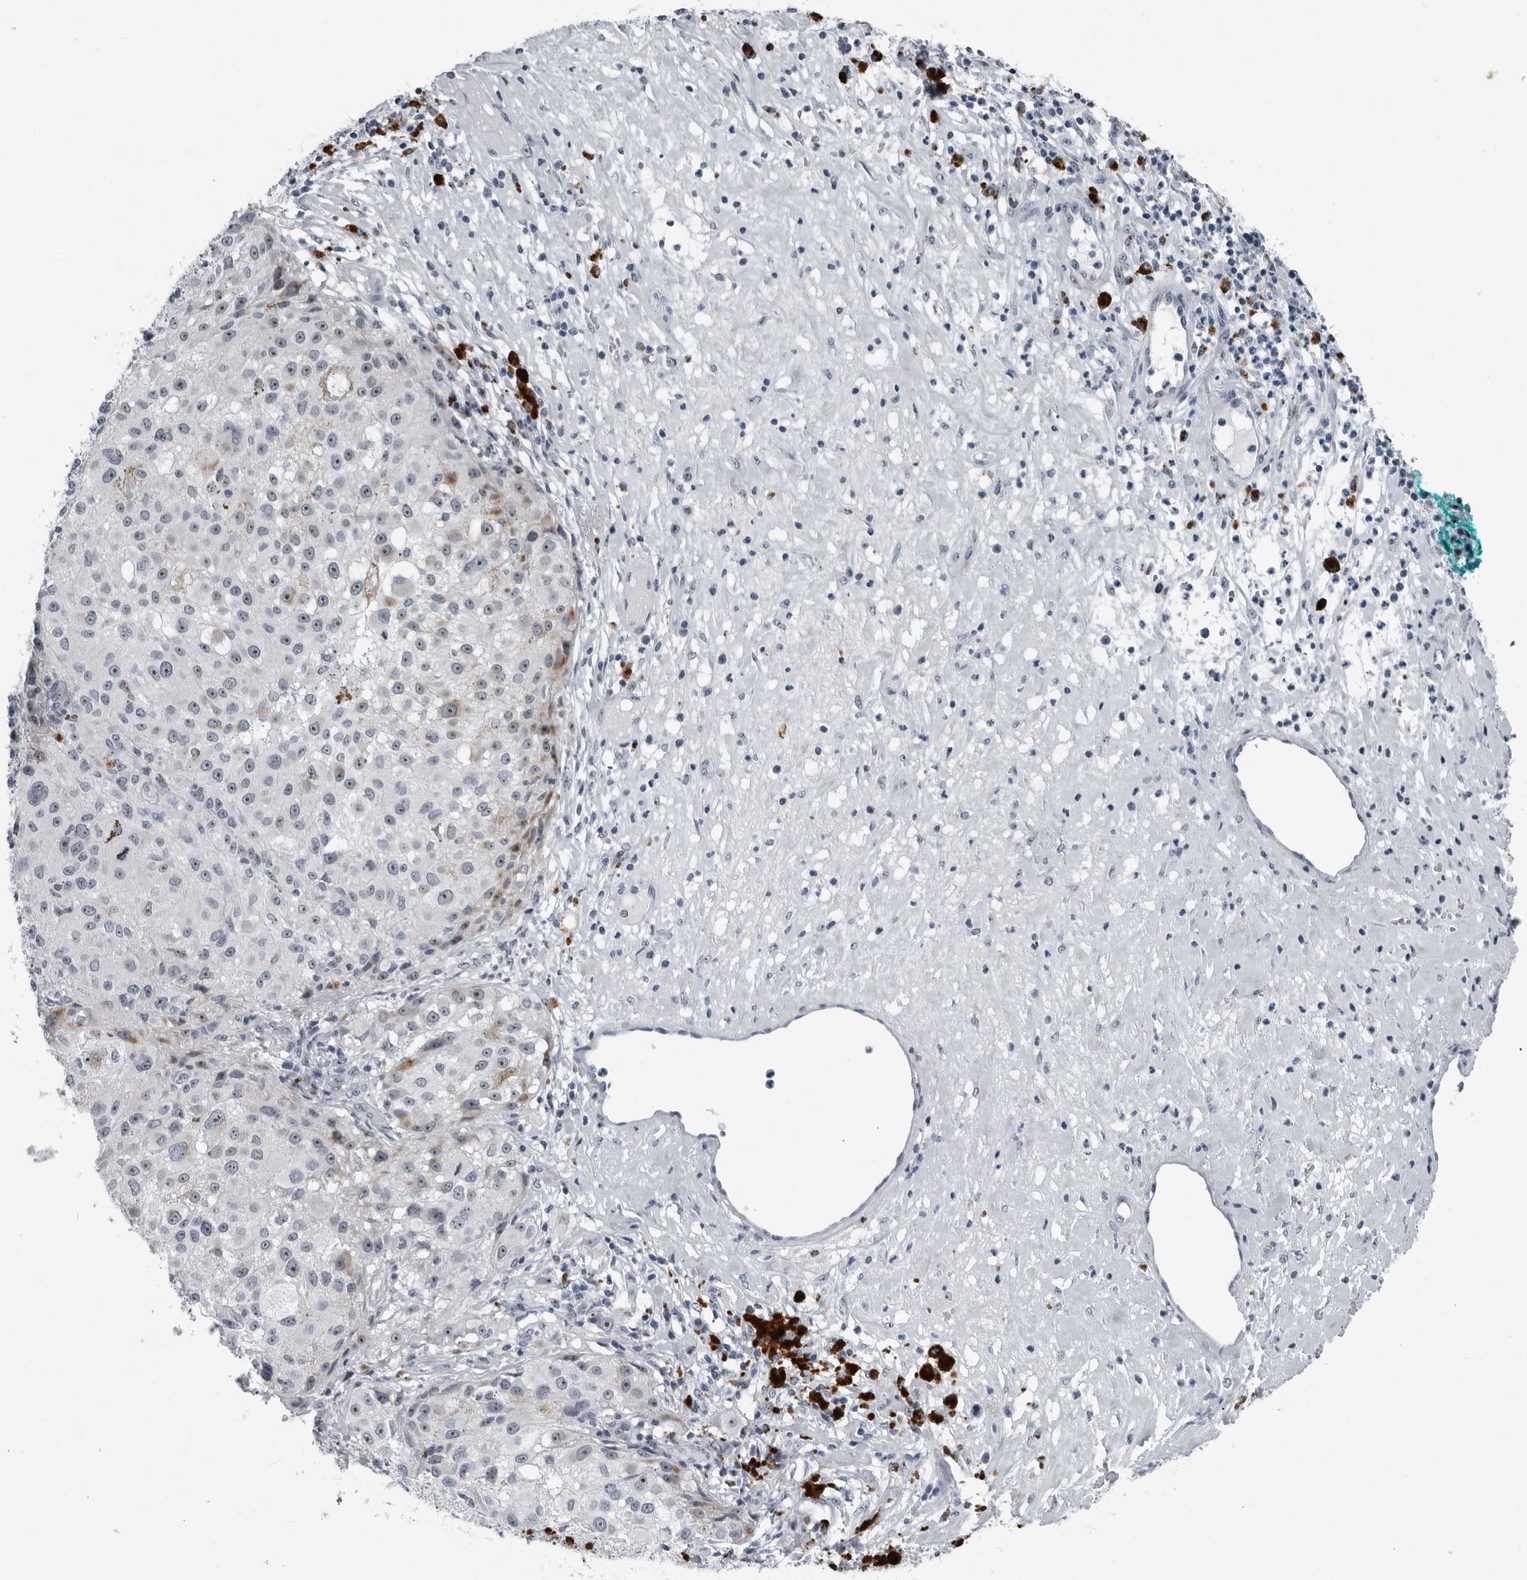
{"staining": {"intensity": "moderate", "quantity": "25%-75%", "location": "nuclear"}, "tissue": "melanoma", "cell_type": "Tumor cells", "image_type": "cancer", "snomed": [{"axis": "morphology", "description": "Necrosis, NOS"}, {"axis": "morphology", "description": "Malignant melanoma, NOS"}, {"axis": "topography", "description": "Skin"}], "caption": "Brown immunohistochemical staining in human malignant melanoma exhibits moderate nuclear positivity in approximately 25%-75% of tumor cells. Using DAB (3,3'-diaminobenzidine) (brown) and hematoxylin (blue) stains, captured at high magnification using brightfield microscopy.", "gene": "PDCD11", "patient": {"sex": "female", "age": 87}}